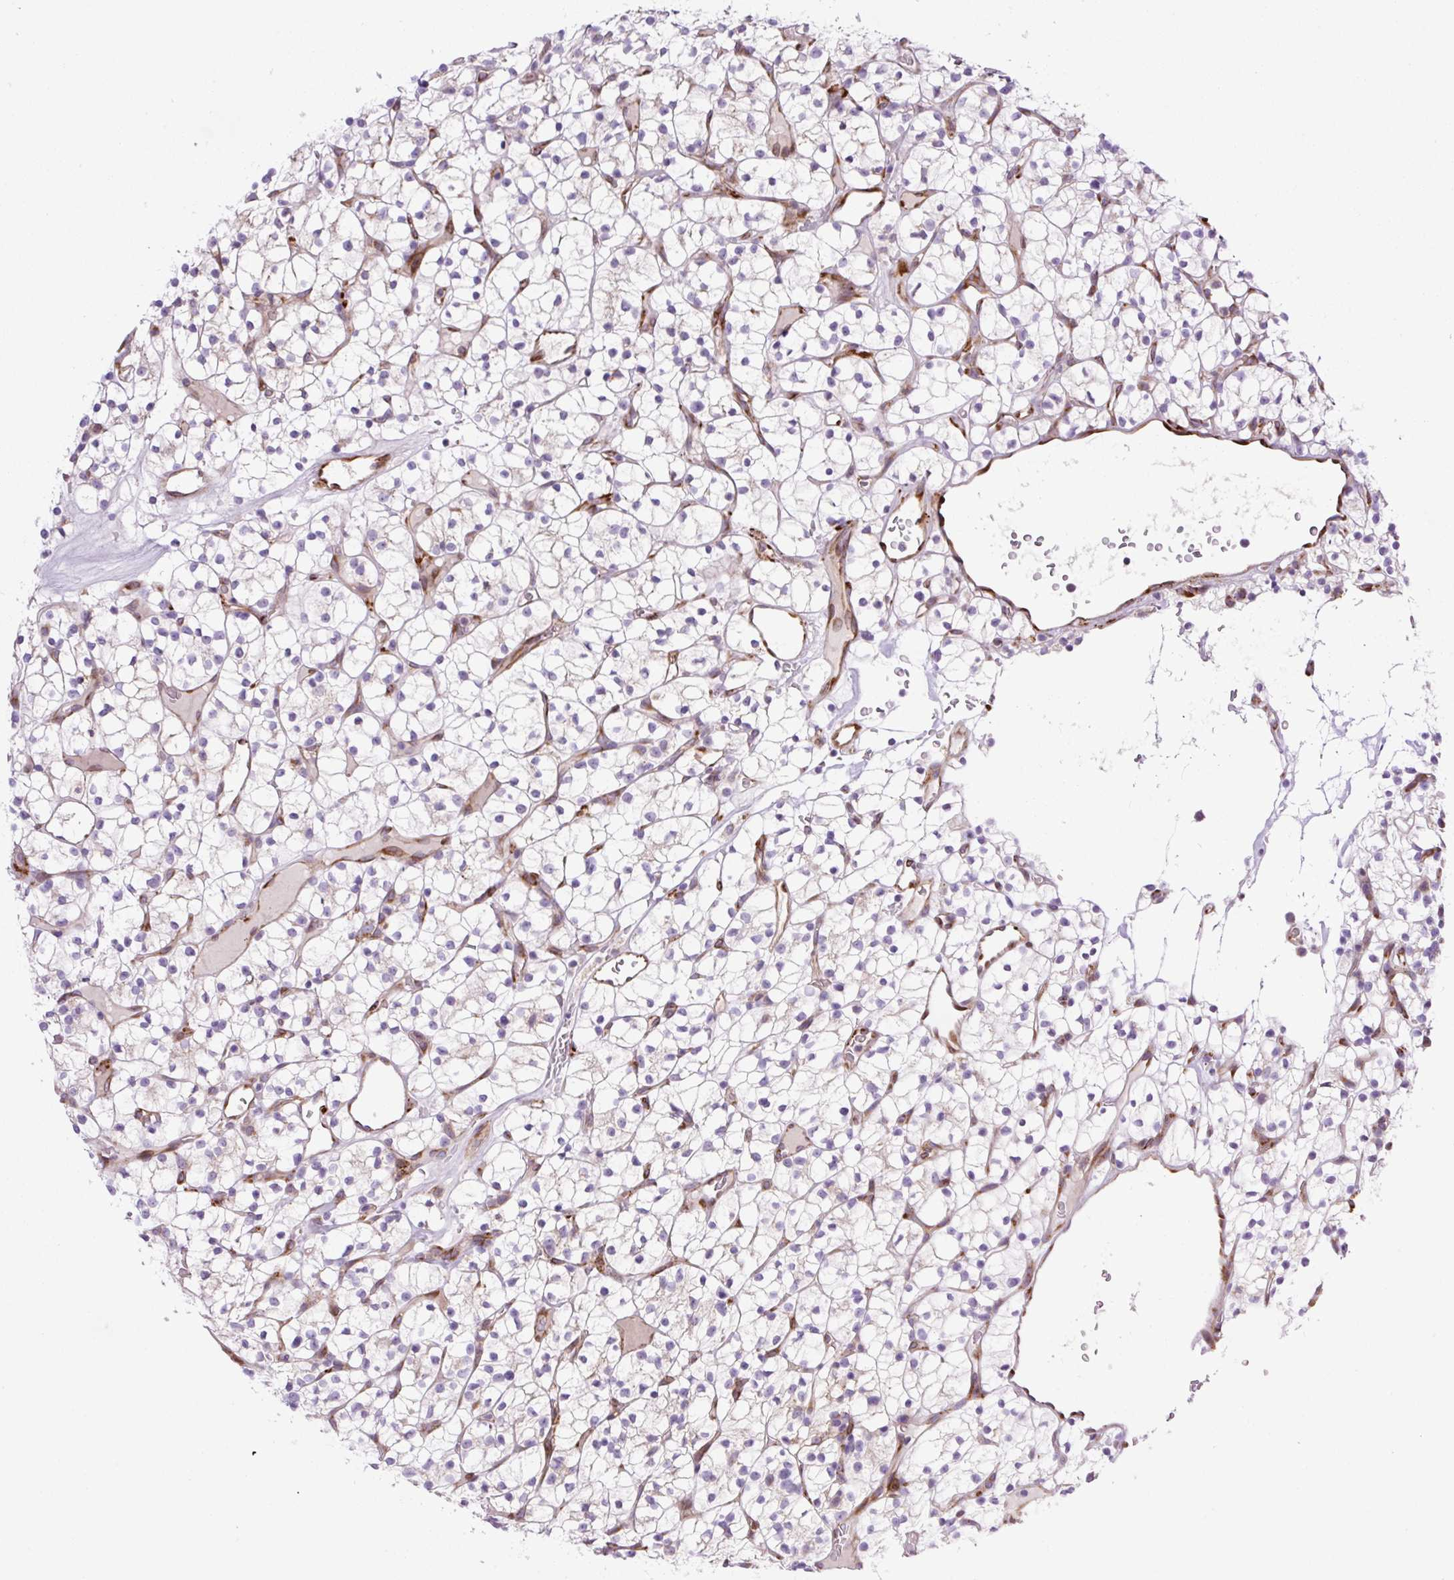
{"staining": {"intensity": "negative", "quantity": "none", "location": "none"}, "tissue": "renal cancer", "cell_type": "Tumor cells", "image_type": "cancer", "snomed": [{"axis": "morphology", "description": "Adenocarcinoma, NOS"}, {"axis": "topography", "description": "Kidney"}], "caption": "DAB immunohistochemical staining of human adenocarcinoma (renal) displays no significant staining in tumor cells. (DAB immunohistochemistry, high magnification).", "gene": "RAB30", "patient": {"sex": "female", "age": 64}}